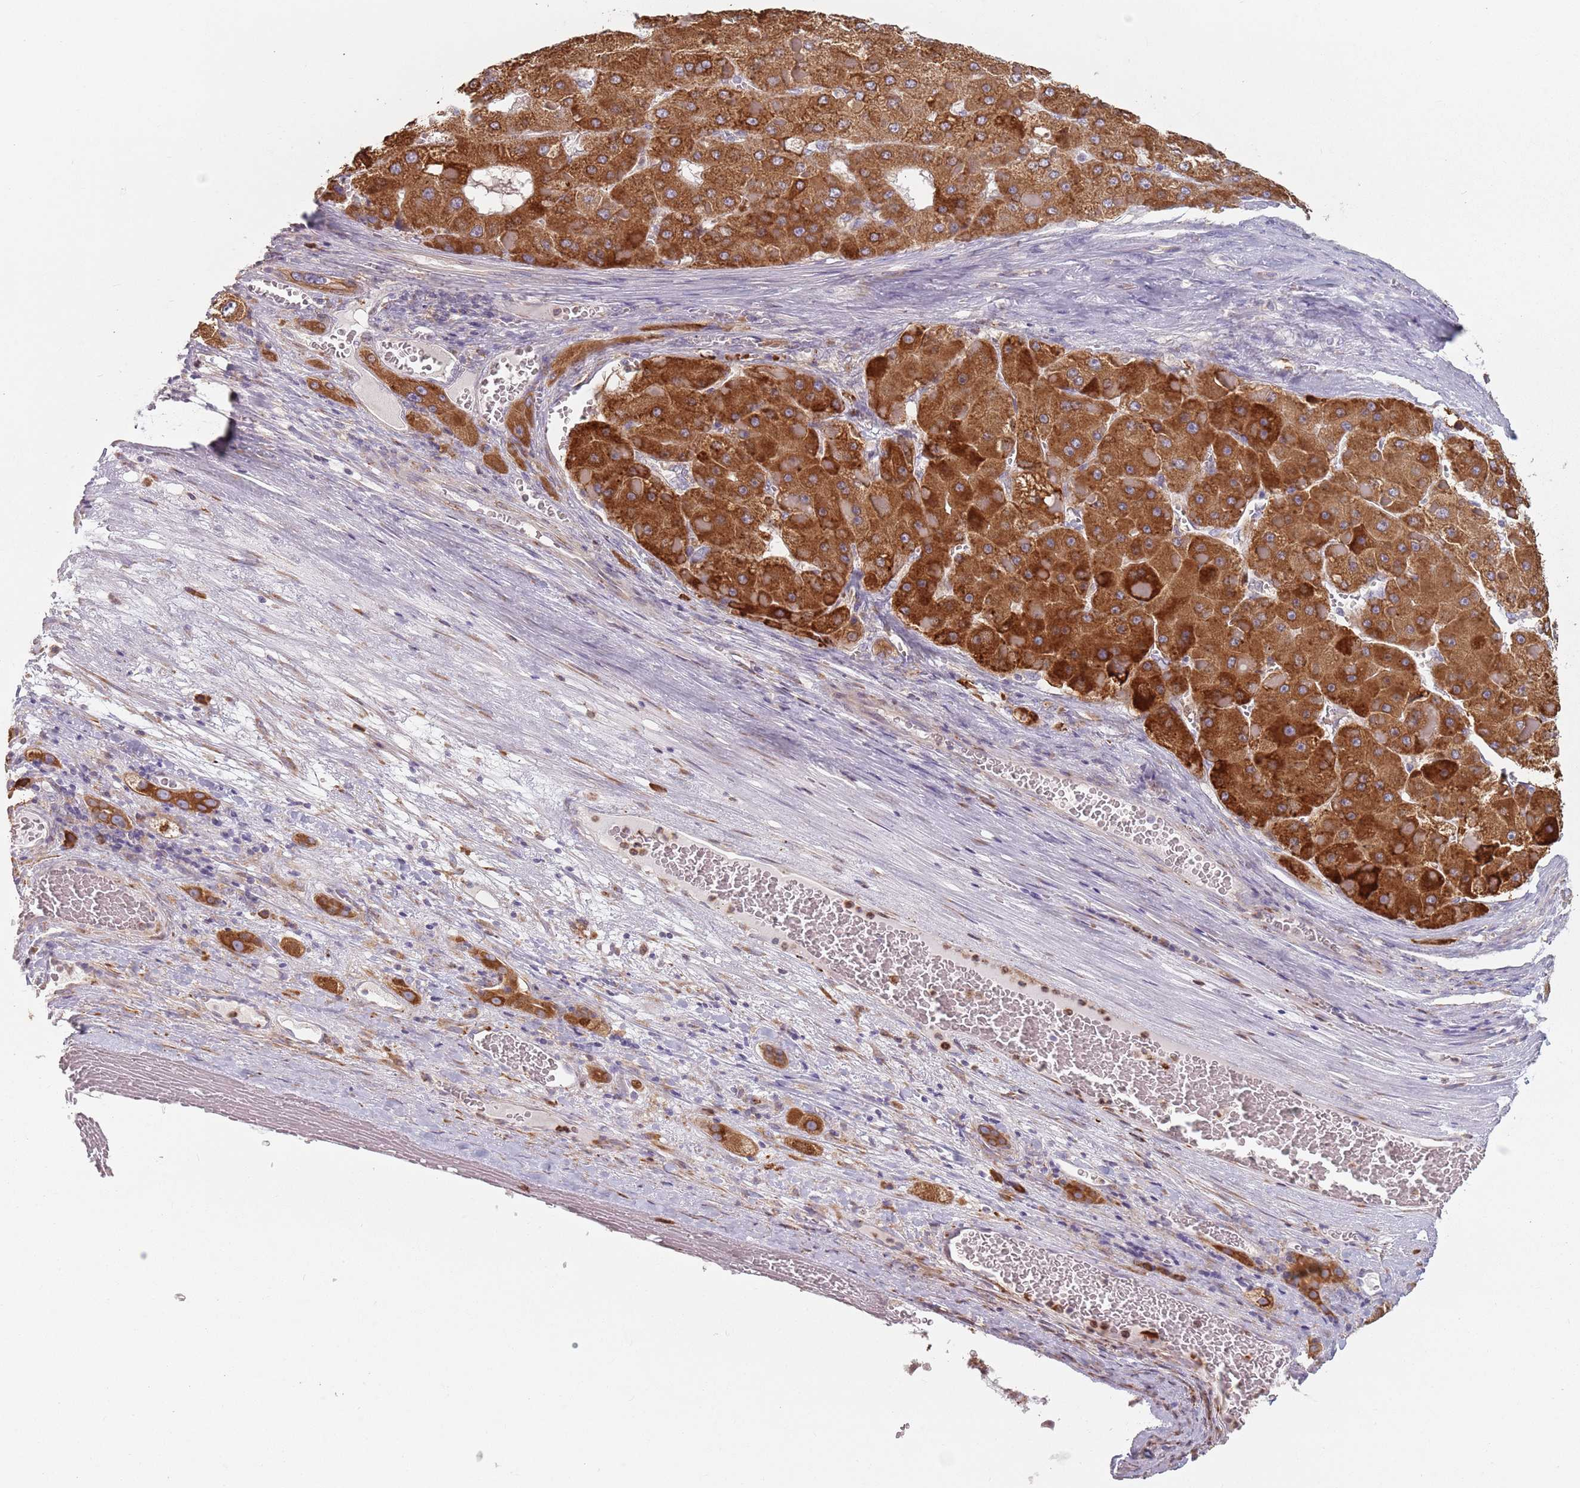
{"staining": {"intensity": "moderate", "quantity": ">75%", "location": "cytoplasmic/membranous"}, "tissue": "liver cancer", "cell_type": "Tumor cells", "image_type": "cancer", "snomed": [{"axis": "morphology", "description": "Carcinoma, Hepatocellular, NOS"}, {"axis": "topography", "description": "Liver"}], "caption": "Liver hepatocellular carcinoma was stained to show a protein in brown. There is medium levels of moderate cytoplasmic/membranous expression in about >75% of tumor cells.", "gene": "RPS9", "patient": {"sex": "female", "age": 73}}